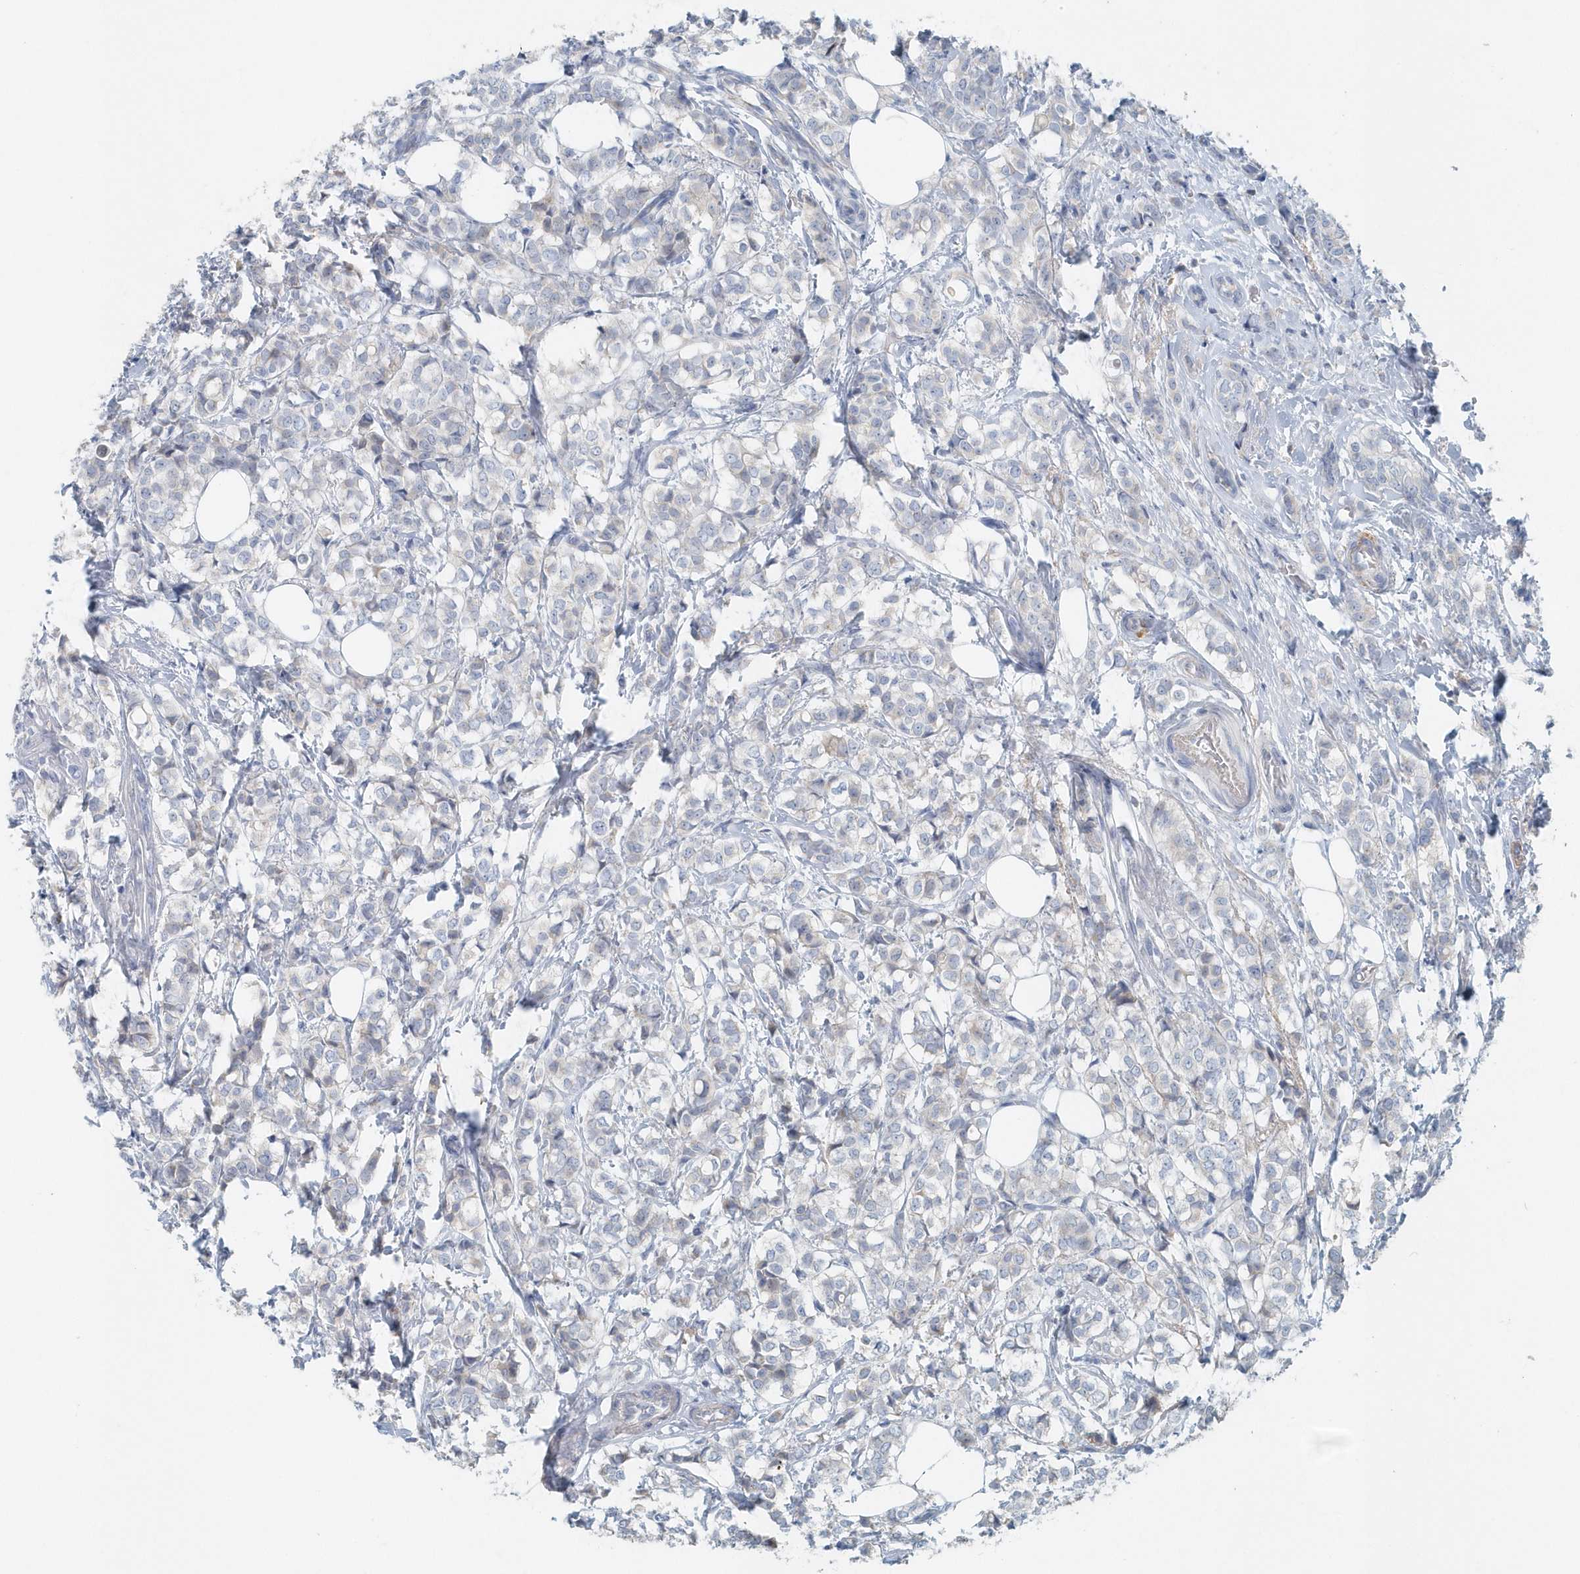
{"staining": {"intensity": "negative", "quantity": "none", "location": "none"}, "tissue": "breast cancer", "cell_type": "Tumor cells", "image_type": "cancer", "snomed": [{"axis": "morphology", "description": "Lobular carcinoma"}, {"axis": "topography", "description": "Breast"}], "caption": "IHC micrograph of neoplastic tissue: breast cancer stained with DAB (3,3'-diaminobenzidine) demonstrates no significant protein staining in tumor cells. Brightfield microscopy of IHC stained with DAB (3,3'-diaminobenzidine) (brown) and hematoxylin (blue), captured at high magnification.", "gene": "MMUT", "patient": {"sex": "female", "age": 60}}